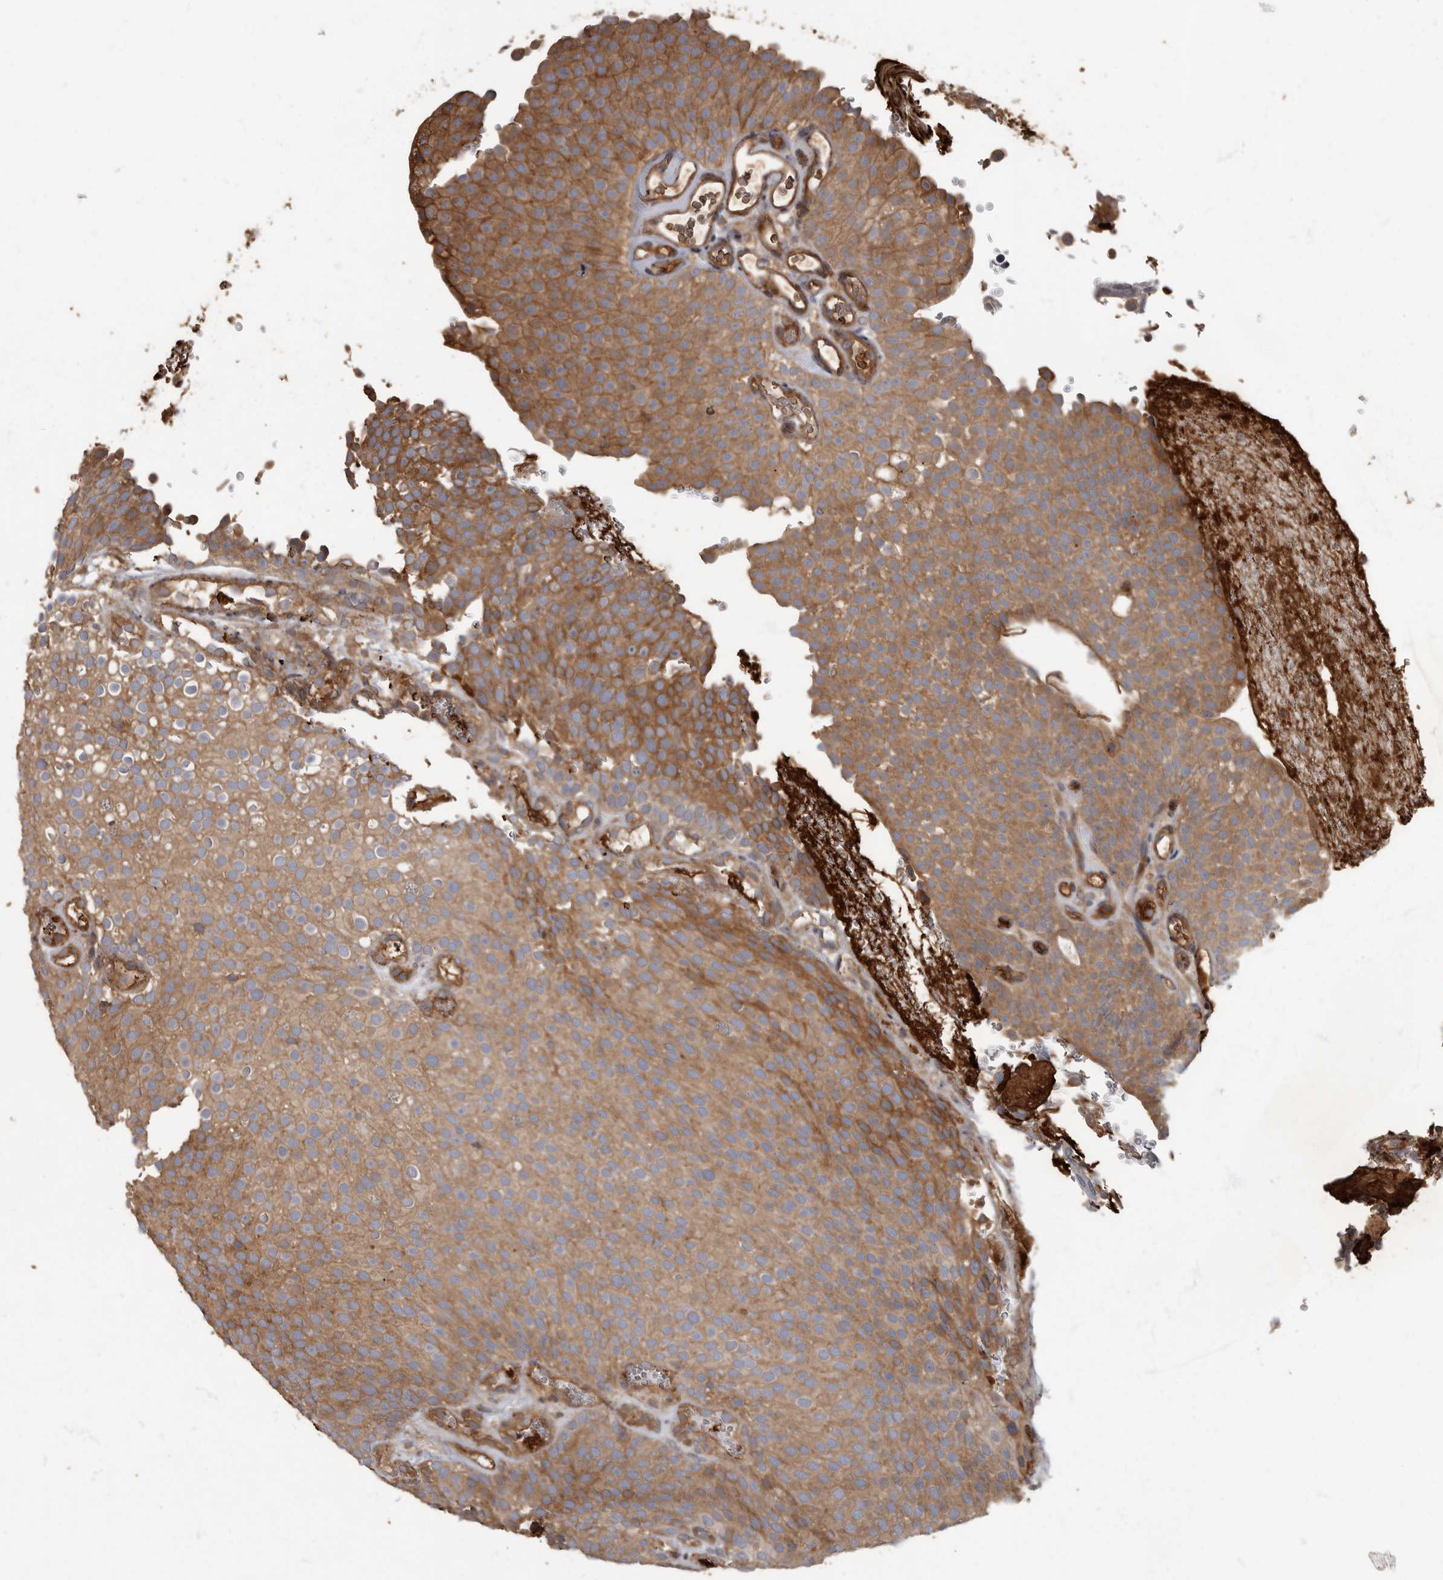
{"staining": {"intensity": "strong", "quantity": "25%-75%", "location": "cytoplasmic/membranous"}, "tissue": "urothelial cancer", "cell_type": "Tumor cells", "image_type": "cancer", "snomed": [{"axis": "morphology", "description": "Urothelial carcinoma, Low grade"}, {"axis": "topography", "description": "Urinary bladder"}], "caption": "Urothelial cancer stained for a protein displays strong cytoplasmic/membranous positivity in tumor cells.", "gene": "DAAM1", "patient": {"sex": "male", "age": 78}}